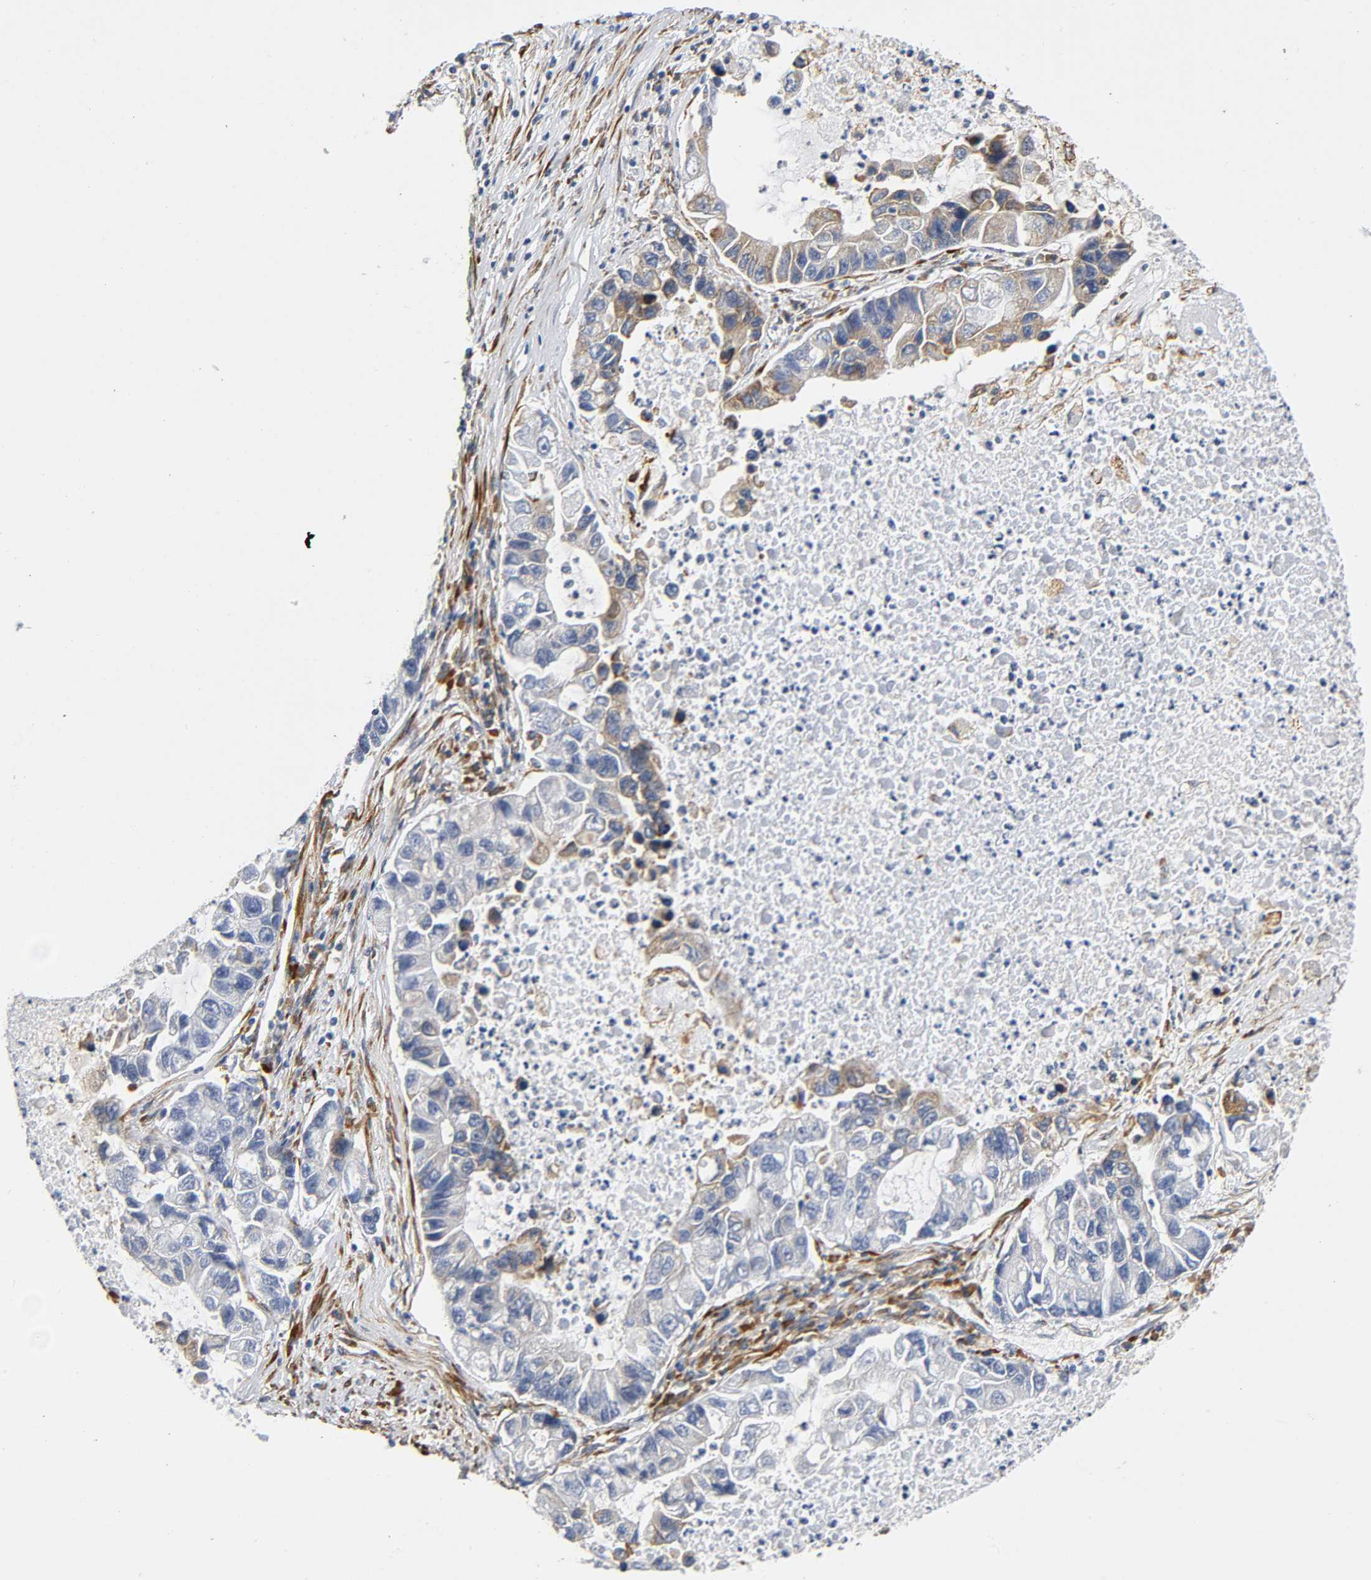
{"staining": {"intensity": "weak", "quantity": "25%-75%", "location": "cytoplasmic/membranous"}, "tissue": "lung cancer", "cell_type": "Tumor cells", "image_type": "cancer", "snomed": [{"axis": "morphology", "description": "Adenocarcinoma, NOS"}, {"axis": "topography", "description": "Lung"}], "caption": "Lung cancer (adenocarcinoma) stained with a protein marker demonstrates weak staining in tumor cells.", "gene": "SOS2", "patient": {"sex": "female", "age": 51}}